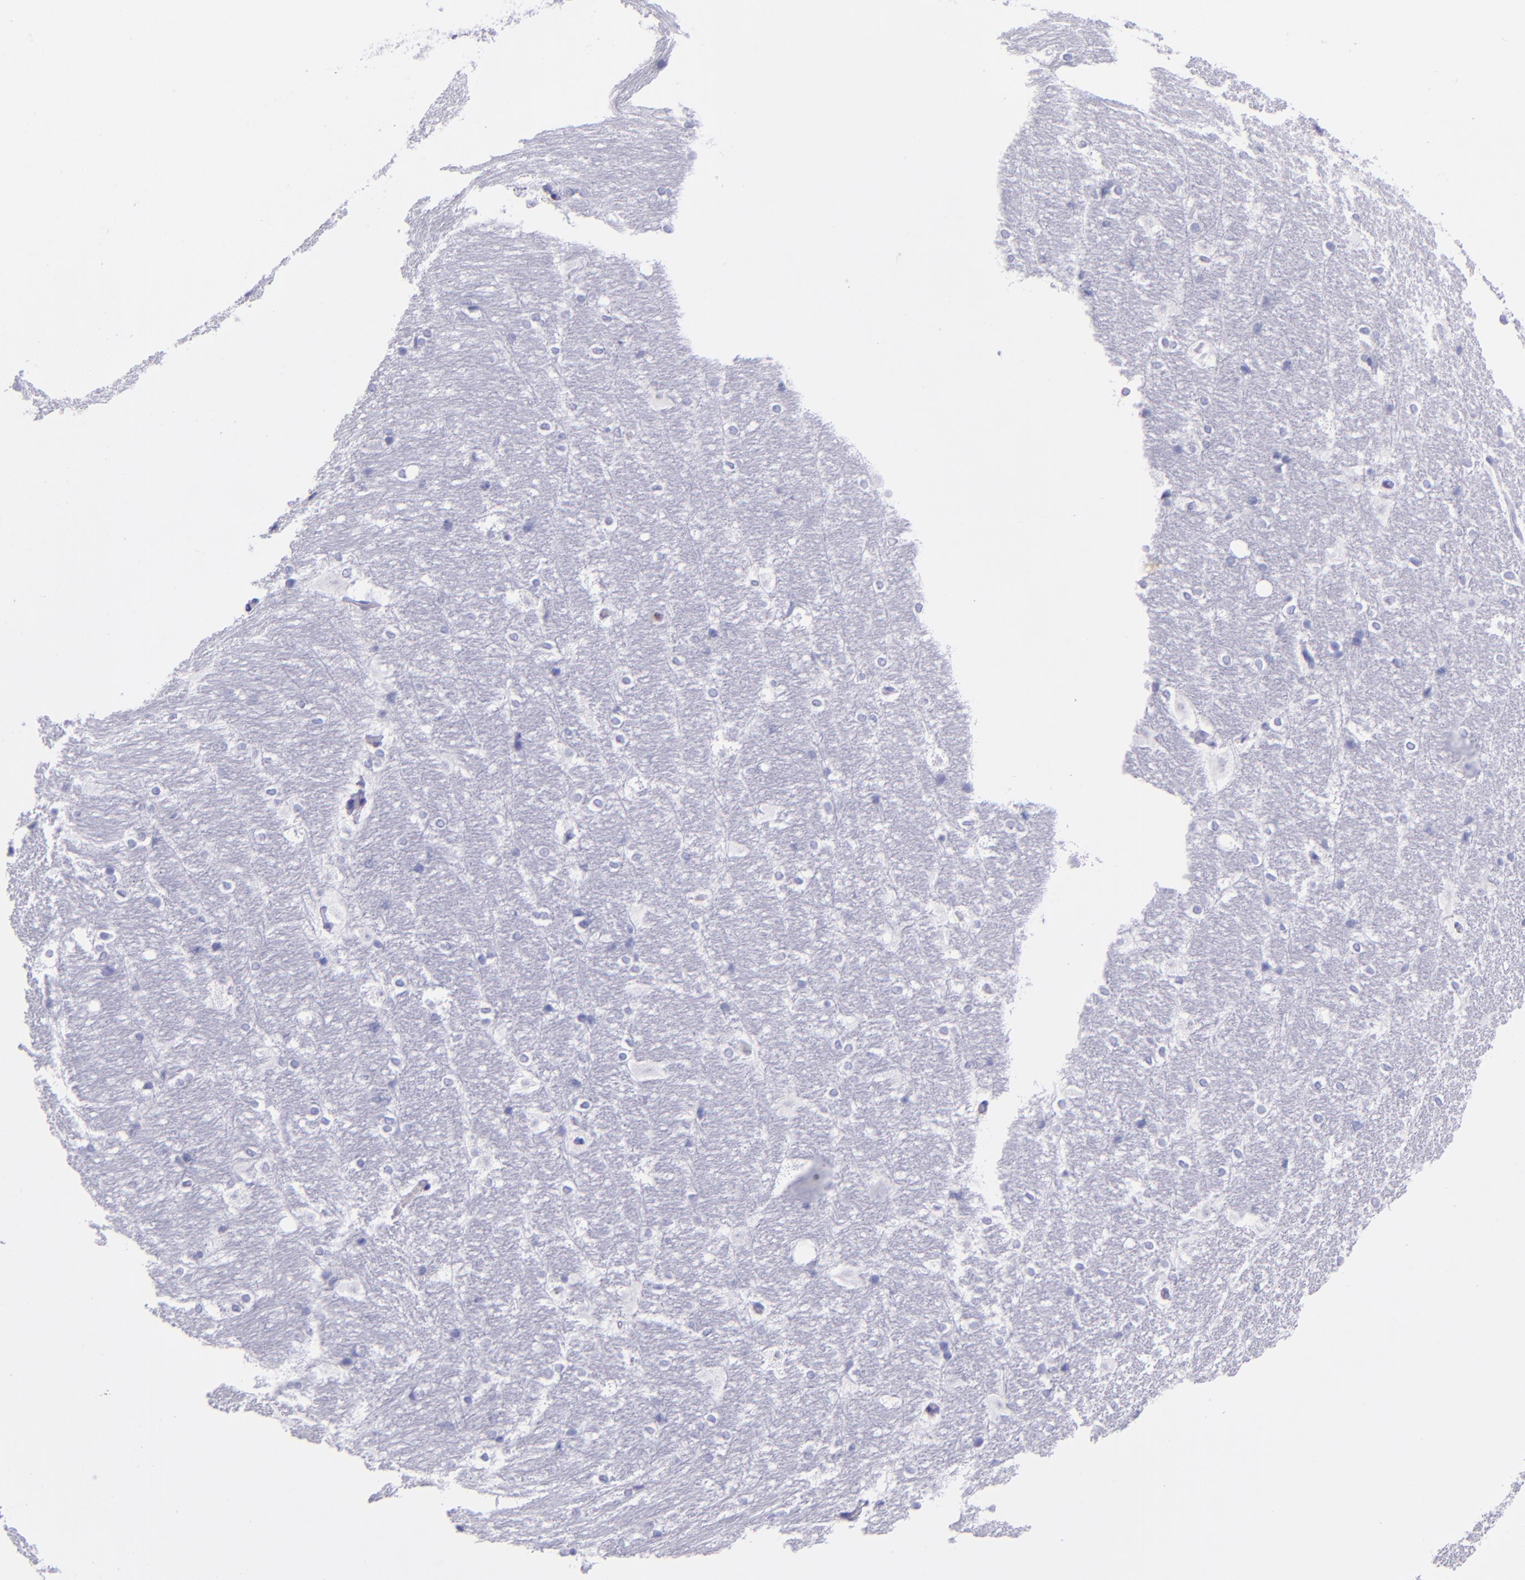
{"staining": {"intensity": "negative", "quantity": "none", "location": "none"}, "tissue": "hippocampus", "cell_type": "Glial cells", "image_type": "normal", "snomed": [{"axis": "morphology", "description": "Normal tissue, NOS"}, {"axis": "topography", "description": "Hippocampus"}], "caption": "An image of hippocampus stained for a protein reveals no brown staining in glial cells.", "gene": "CR1", "patient": {"sex": "female", "age": 19}}